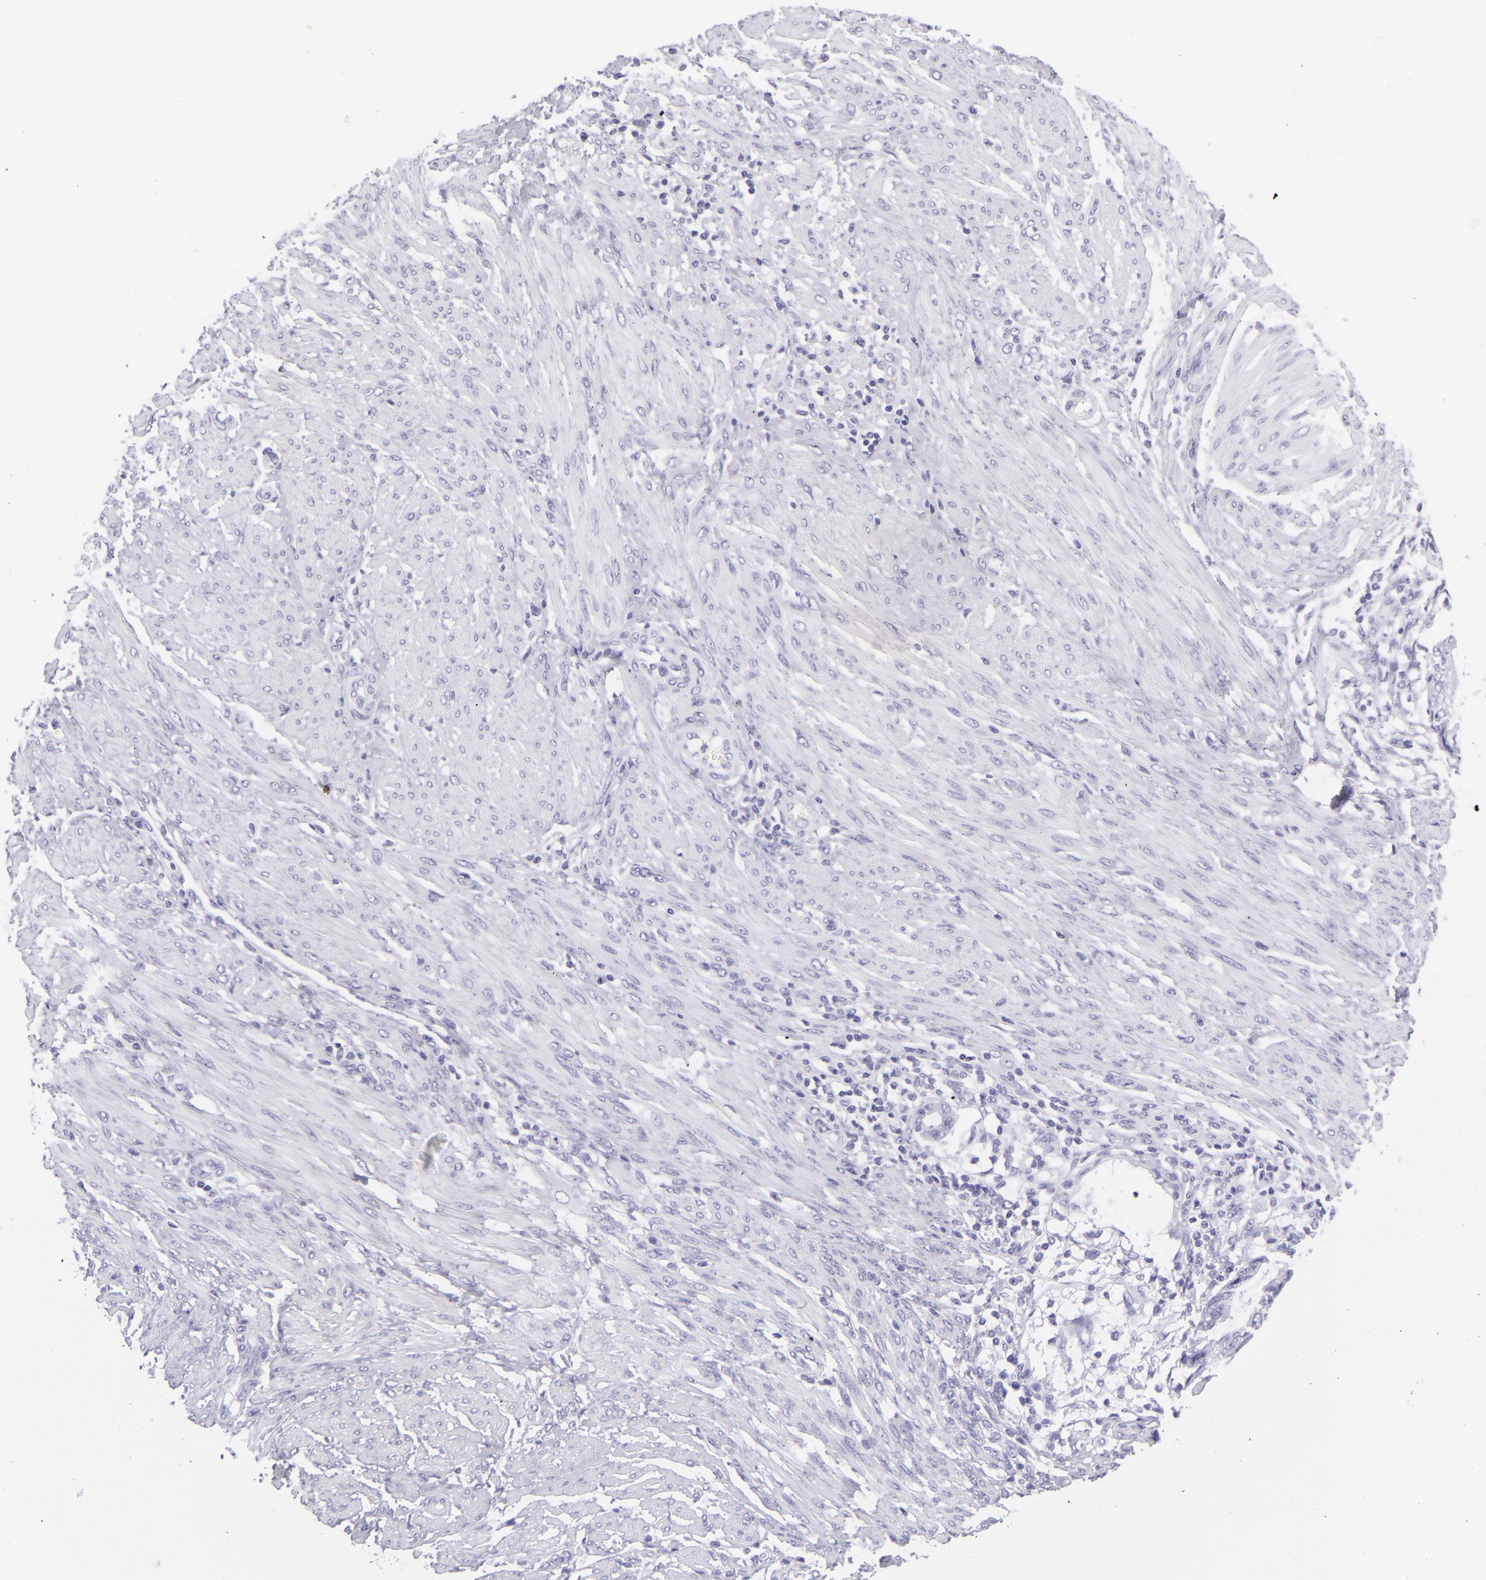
{"staining": {"intensity": "negative", "quantity": "none", "location": "none"}, "tissue": "endometrial cancer", "cell_type": "Tumor cells", "image_type": "cancer", "snomed": [{"axis": "morphology", "description": "Adenocarcinoma, NOS"}, {"axis": "topography", "description": "Endometrium"}], "caption": "There is no significant expression in tumor cells of endometrial cancer. The staining was performed using DAB (3,3'-diaminobenzidine) to visualize the protein expression in brown, while the nuclei were stained in blue with hematoxylin (Magnification: 20x).", "gene": "PVALB", "patient": {"sex": "female", "age": 63}}